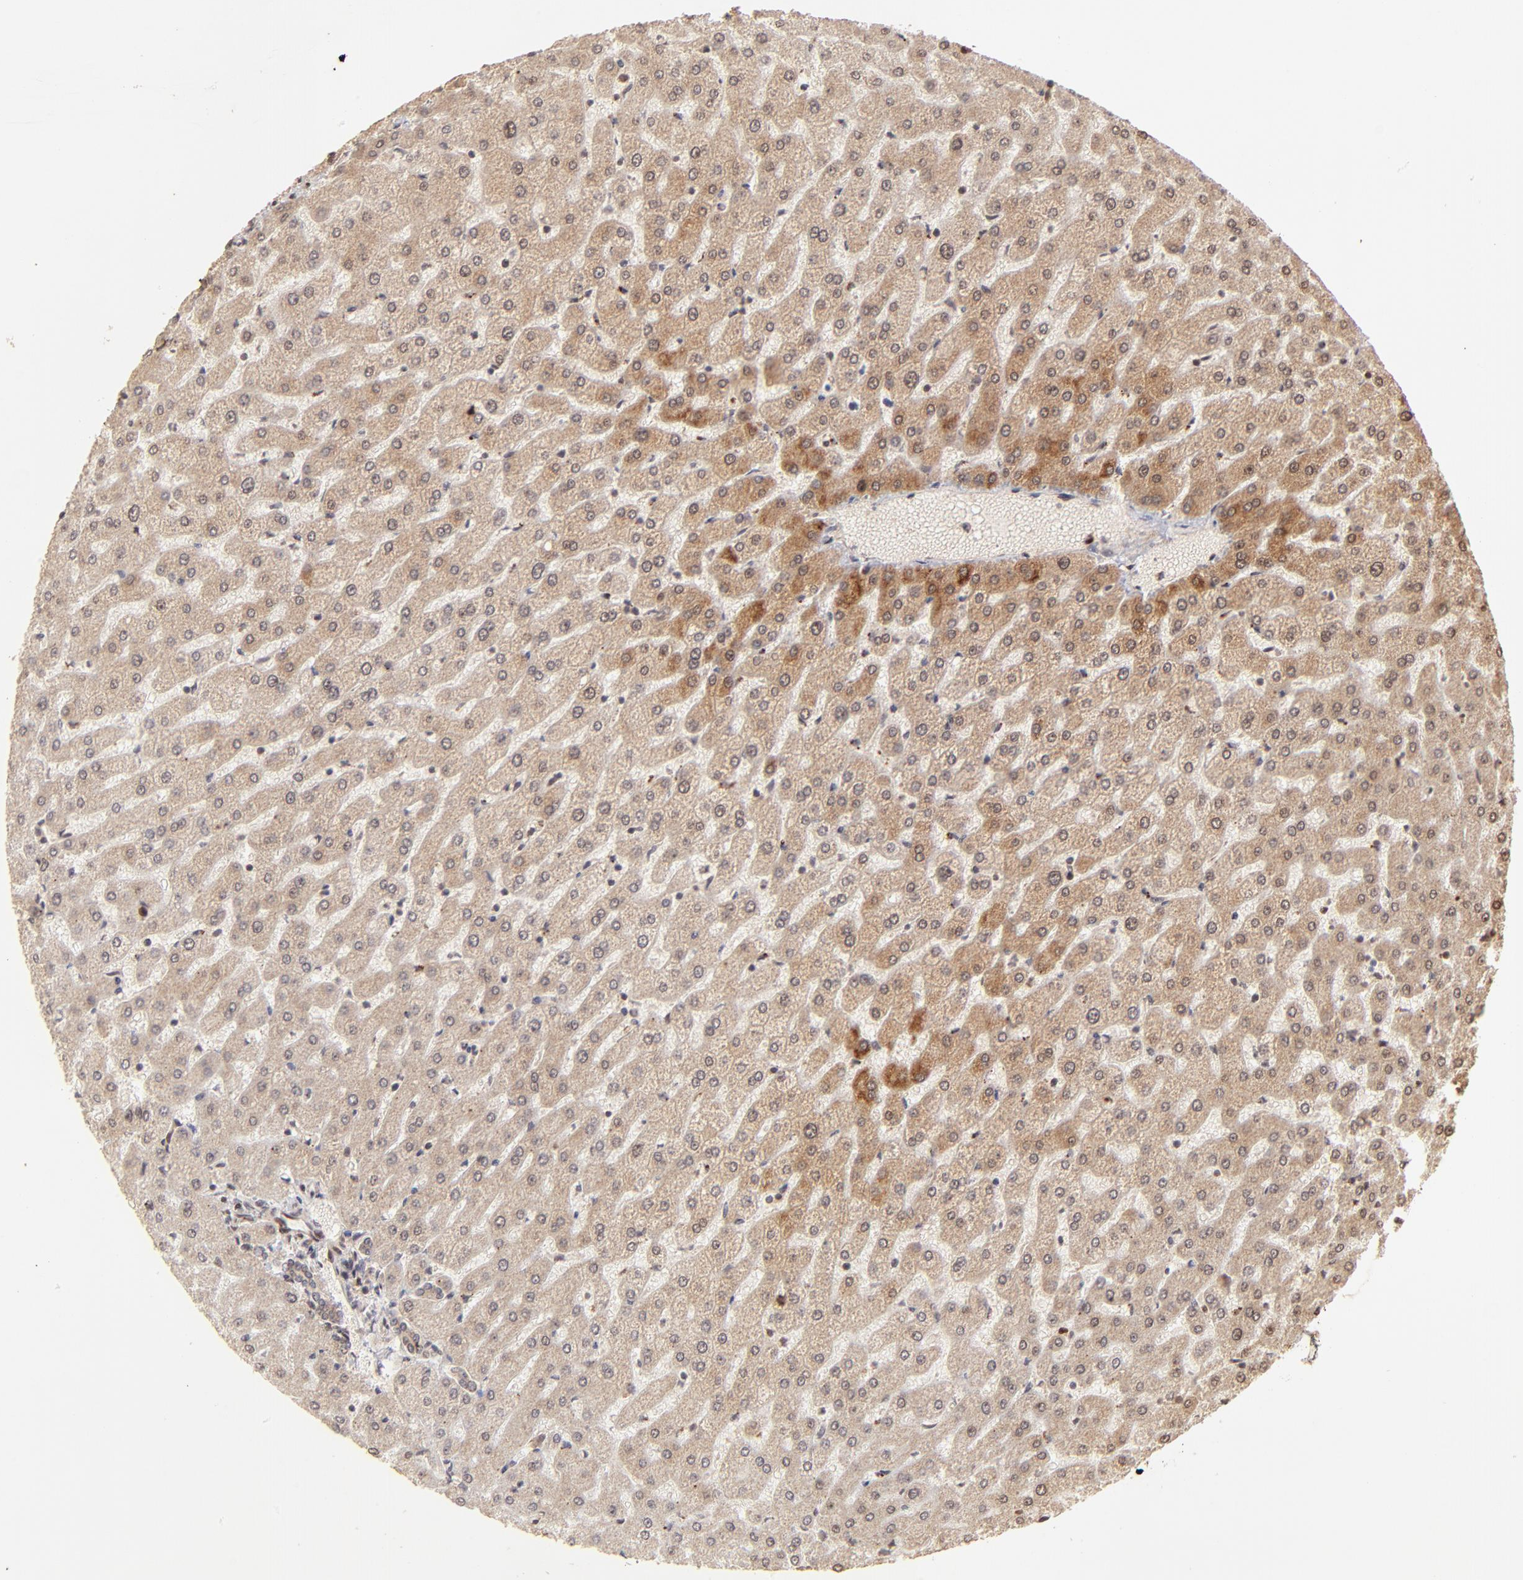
{"staining": {"intensity": "moderate", "quantity": ">75%", "location": "cytoplasmic/membranous"}, "tissue": "liver", "cell_type": "Cholangiocytes", "image_type": "normal", "snomed": [{"axis": "morphology", "description": "Normal tissue, NOS"}, {"axis": "morphology", "description": "Fibrosis, NOS"}, {"axis": "topography", "description": "Liver"}], "caption": "High-power microscopy captured an IHC histopathology image of unremarkable liver, revealing moderate cytoplasmic/membranous positivity in approximately >75% of cholangiocytes. The staining is performed using DAB (3,3'-diaminobenzidine) brown chromogen to label protein expression. The nuclei are counter-stained blue using hematoxylin.", "gene": "MED15", "patient": {"sex": "female", "age": 29}}